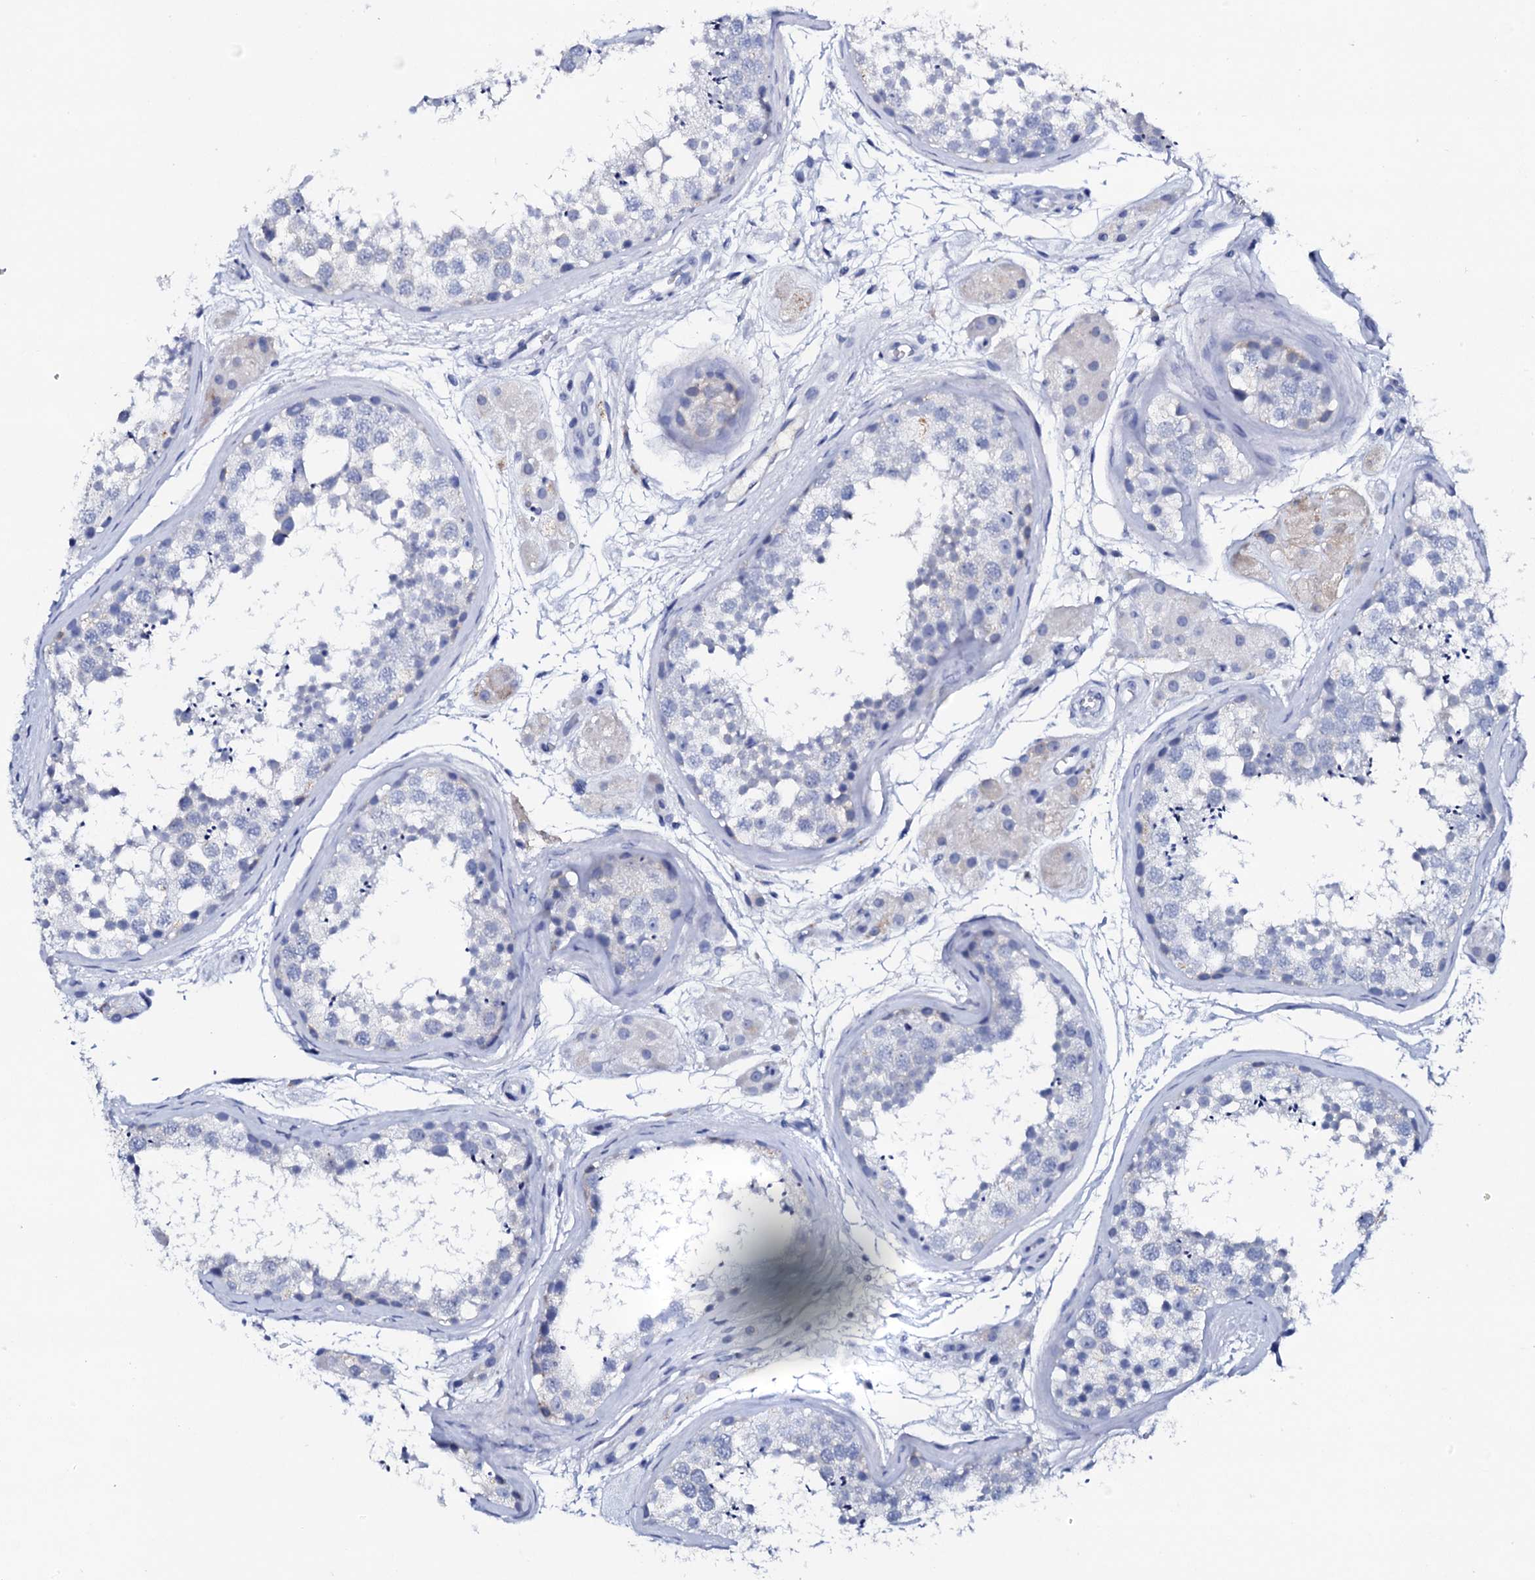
{"staining": {"intensity": "negative", "quantity": "none", "location": "none"}, "tissue": "testis", "cell_type": "Cells in seminiferous ducts", "image_type": "normal", "snomed": [{"axis": "morphology", "description": "Normal tissue, NOS"}, {"axis": "topography", "description": "Testis"}], "caption": "Immunohistochemistry (IHC) image of benign testis stained for a protein (brown), which exhibits no expression in cells in seminiferous ducts.", "gene": "FBXL16", "patient": {"sex": "male", "age": 56}}